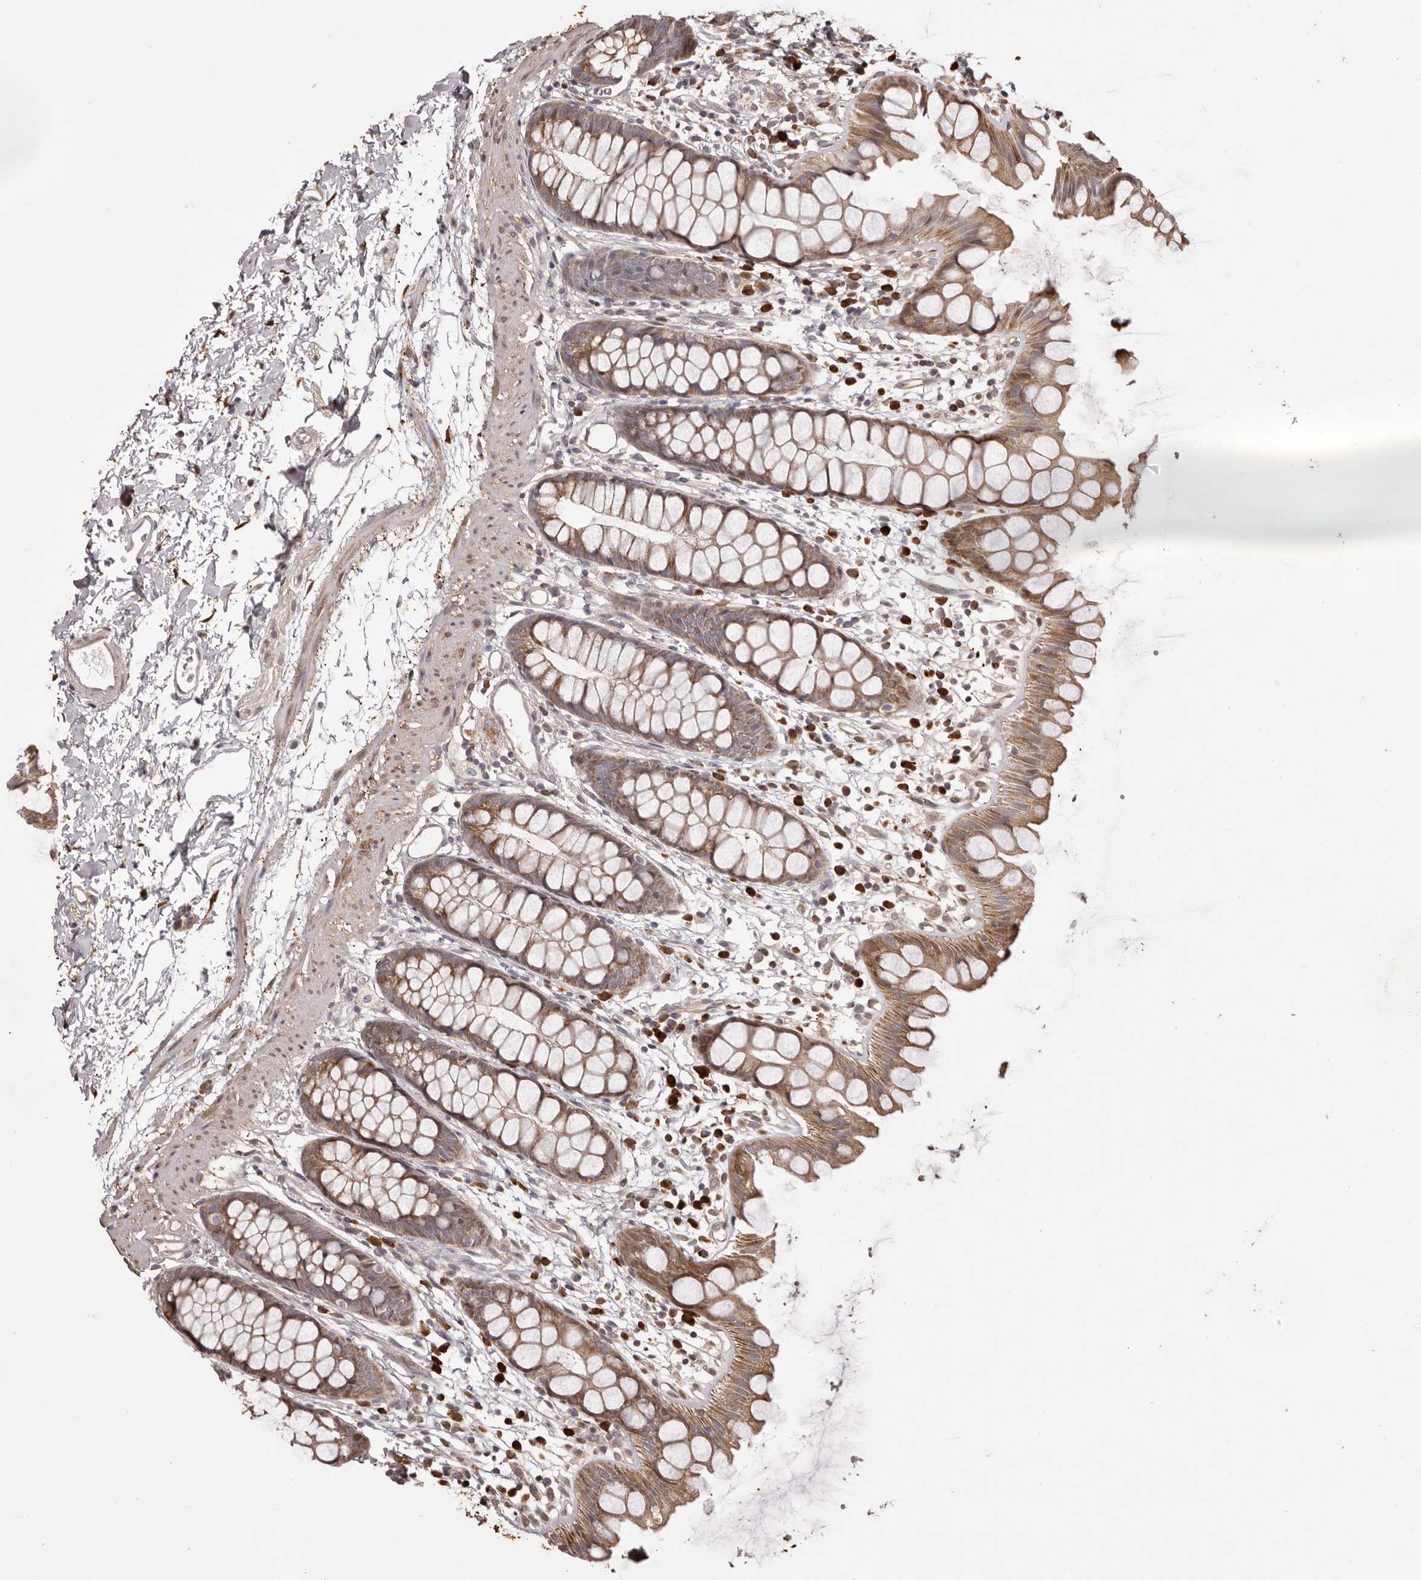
{"staining": {"intensity": "moderate", "quantity": ">75%", "location": "cytoplasmic/membranous"}, "tissue": "rectum", "cell_type": "Glandular cells", "image_type": "normal", "snomed": [{"axis": "morphology", "description": "Normal tissue, NOS"}, {"axis": "topography", "description": "Rectum"}], "caption": "High-power microscopy captured an immunohistochemistry micrograph of benign rectum, revealing moderate cytoplasmic/membranous expression in about >75% of glandular cells.", "gene": "GFOD1", "patient": {"sex": "female", "age": 65}}